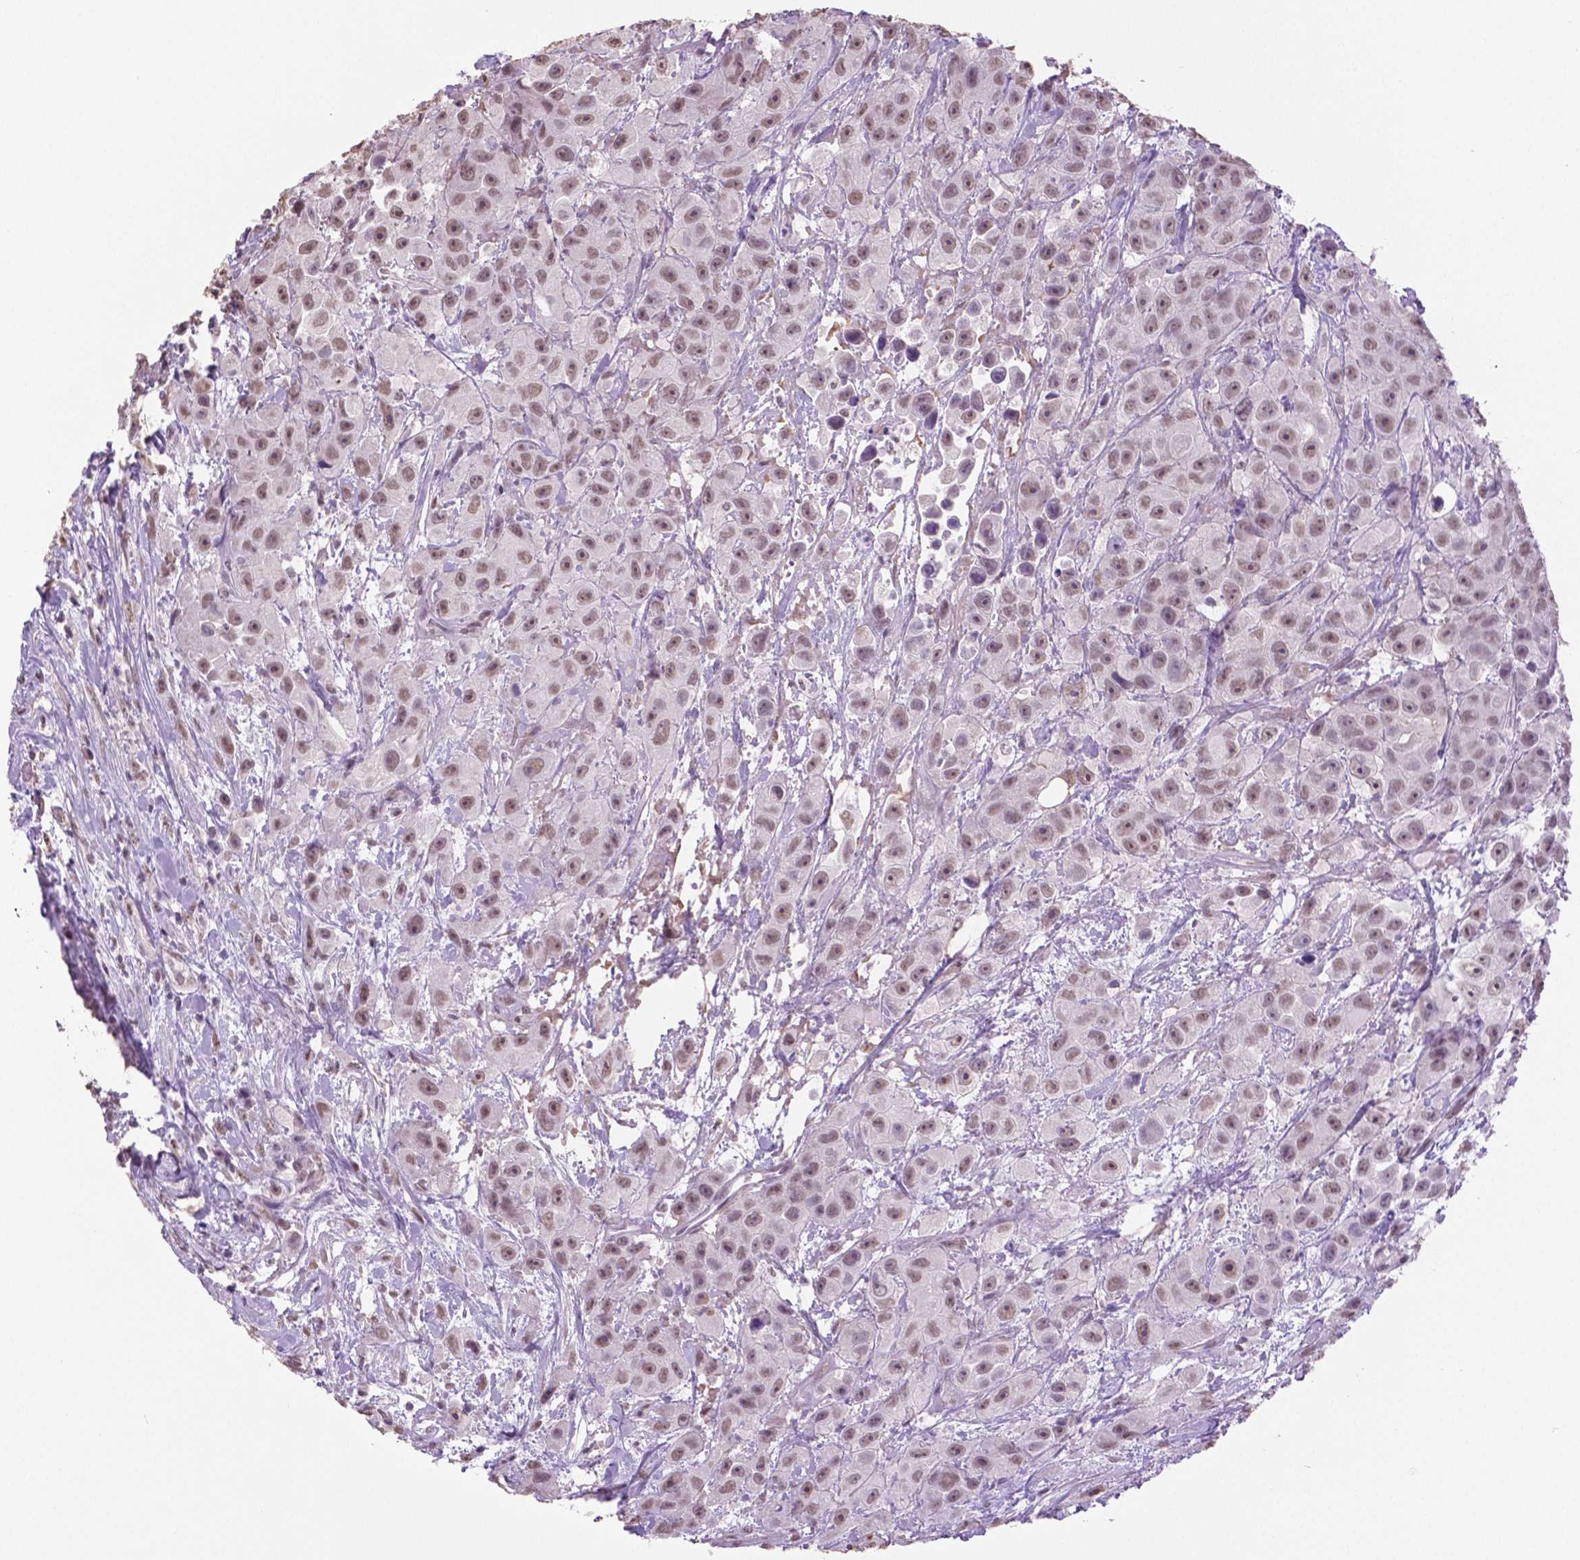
{"staining": {"intensity": "moderate", "quantity": ">75%", "location": "nuclear"}, "tissue": "urothelial cancer", "cell_type": "Tumor cells", "image_type": "cancer", "snomed": [{"axis": "morphology", "description": "Urothelial carcinoma, High grade"}, {"axis": "topography", "description": "Urinary bladder"}], "caption": "Immunohistochemical staining of human high-grade urothelial carcinoma demonstrates medium levels of moderate nuclear staining in about >75% of tumor cells.", "gene": "IGF2BP1", "patient": {"sex": "male", "age": 79}}